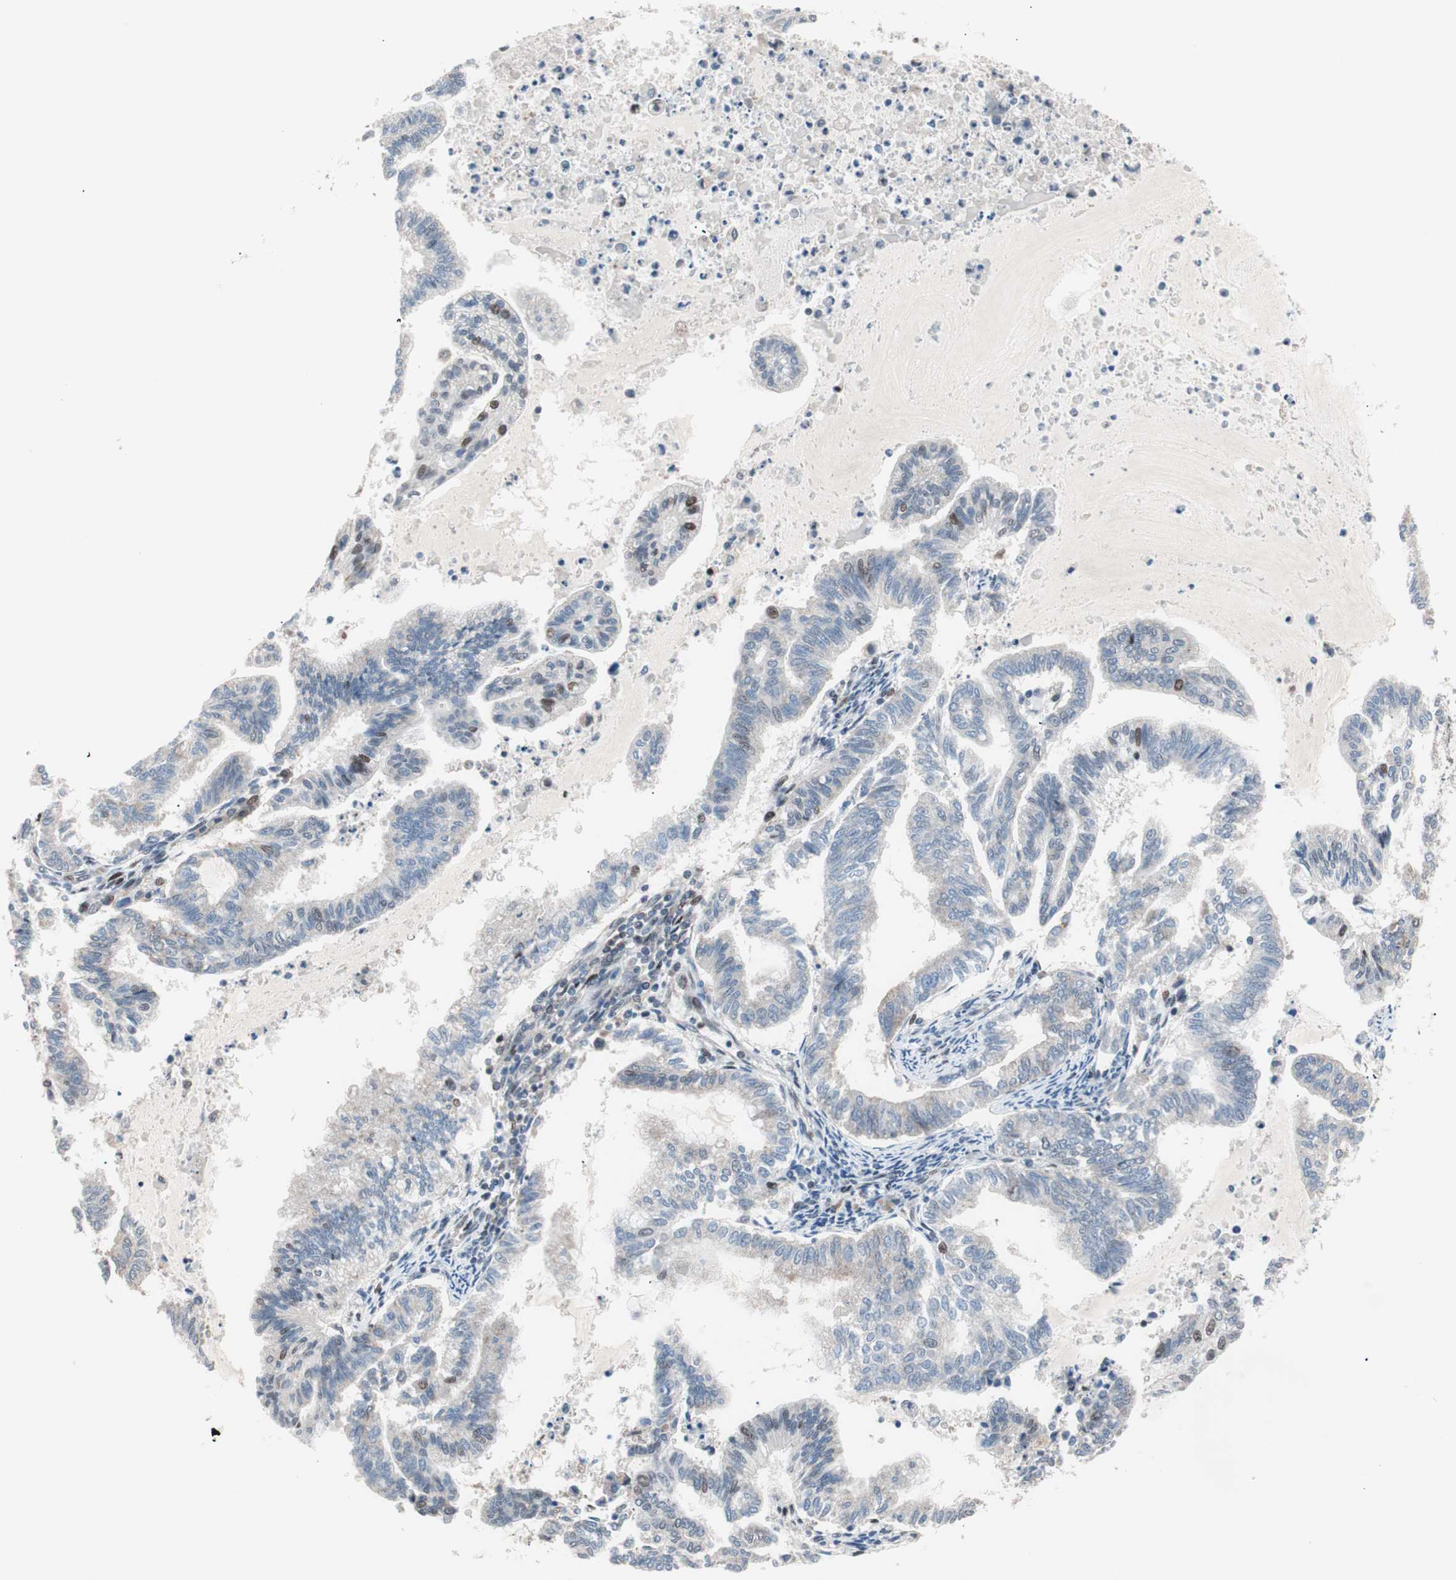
{"staining": {"intensity": "negative", "quantity": "none", "location": "none"}, "tissue": "endometrial cancer", "cell_type": "Tumor cells", "image_type": "cancer", "snomed": [{"axis": "morphology", "description": "Adenocarcinoma, NOS"}, {"axis": "topography", "description": "Endometrium"}], "caption": "The immunohistochemistry (IHC) image has no significant expression in tumor cells of endometrial adenocarcinoma tissue. (DAB (3,3'-diaminobenzidine) immunohistochemistry visualized using brightfield microscopy, high magnification).", "gene": "POLH", "patient": {"sex": "female", "age": 79}}